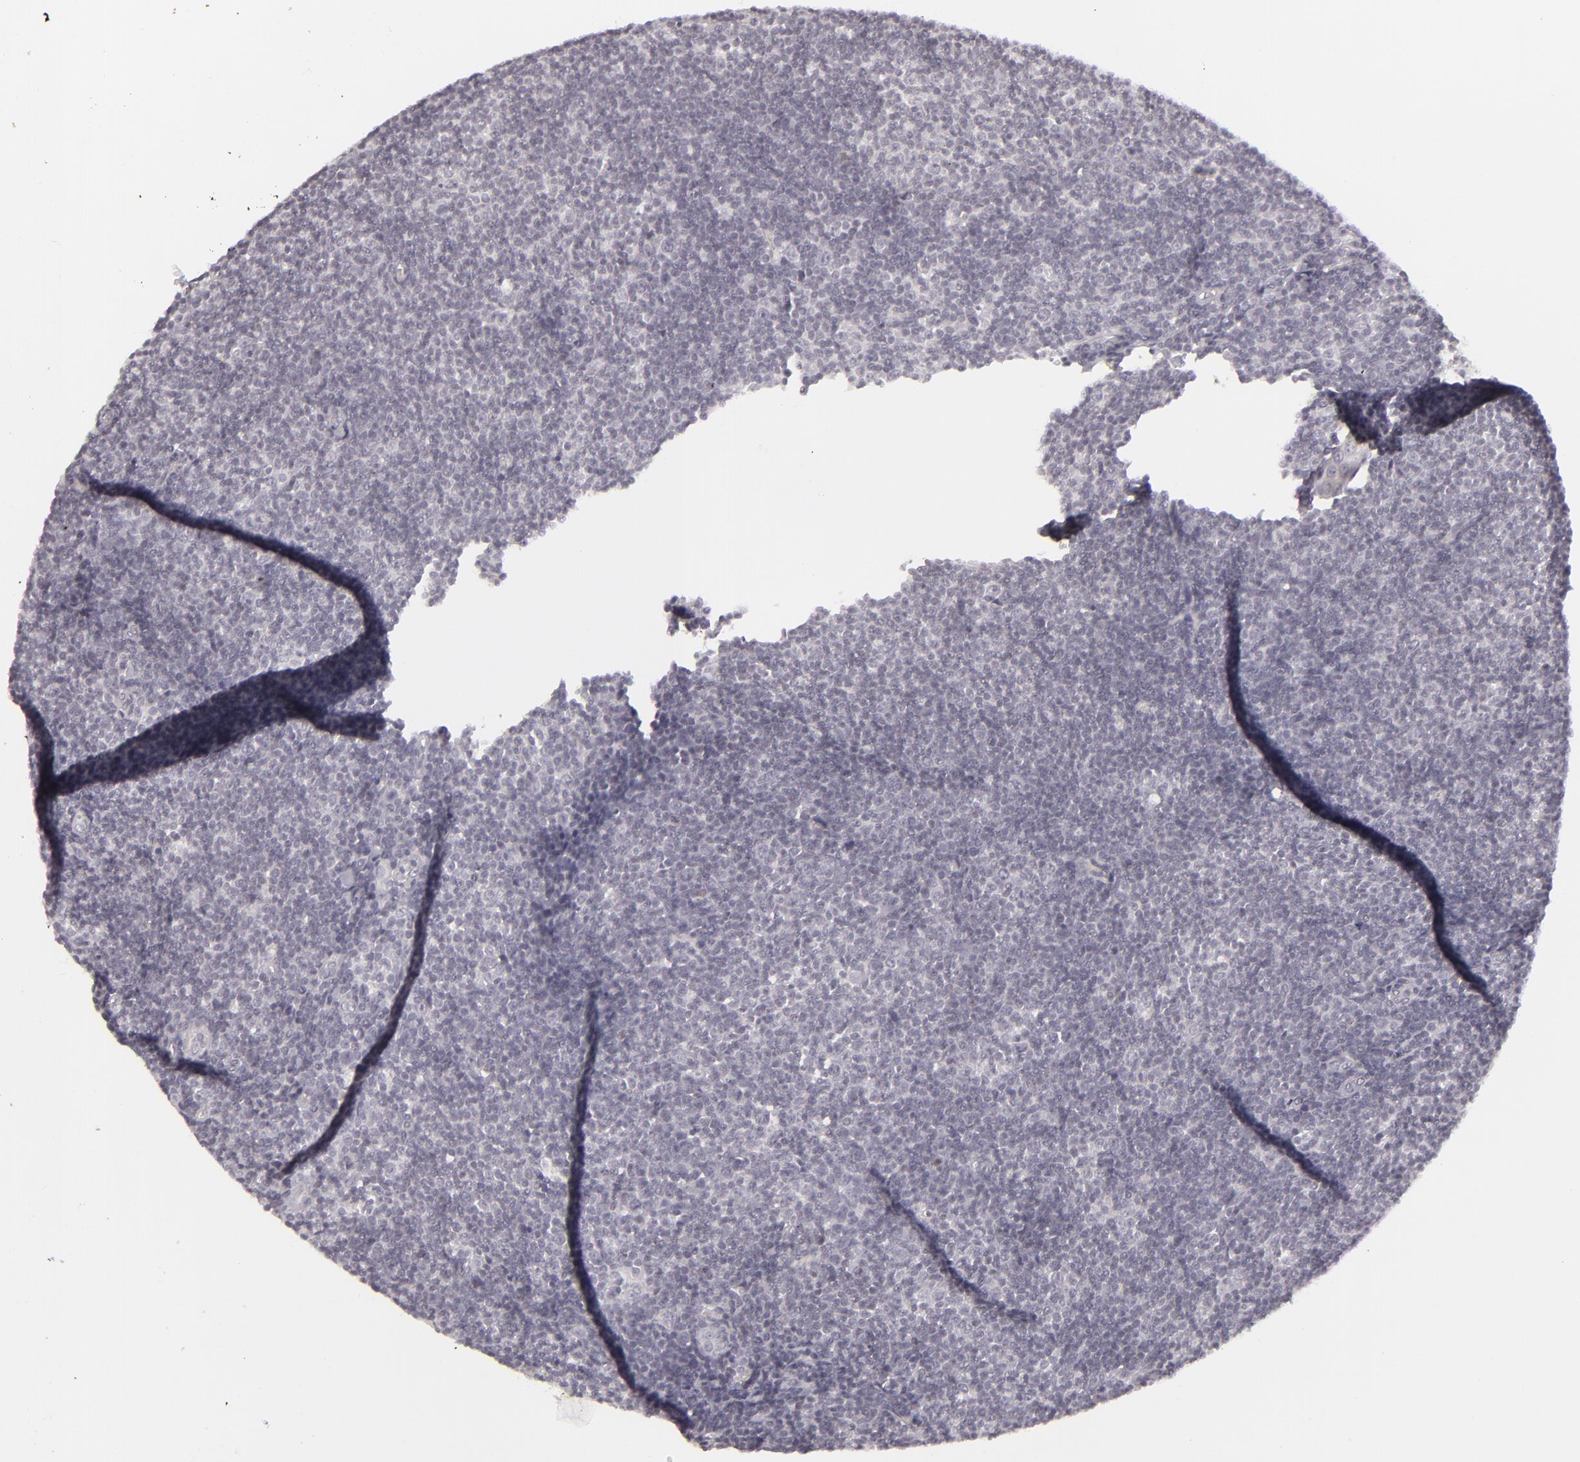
{"staining": {"intensity": "negative", "quantity": "none", "location": "none"}, "tissue": "lymphoma", "cell_type": "Tumor cells", "image_type": "cancer", "snomed": [{"axis": "morphology", "description": "Malignant lymphoma, non-Hodgkin's type, Low grade"}, {"axis": "topography", "description": "Lymph node"}], "caption": "An image of human malignant lymphoma, non-Hodgkin's type (low-grade) is negative for staining in tumor cells. The staining is performed using DAB brown chromogen with nuclei counter-stained in using hematoxylin.", "gene": "SIX1", "patient": {"sex": "male", "age": 49}}